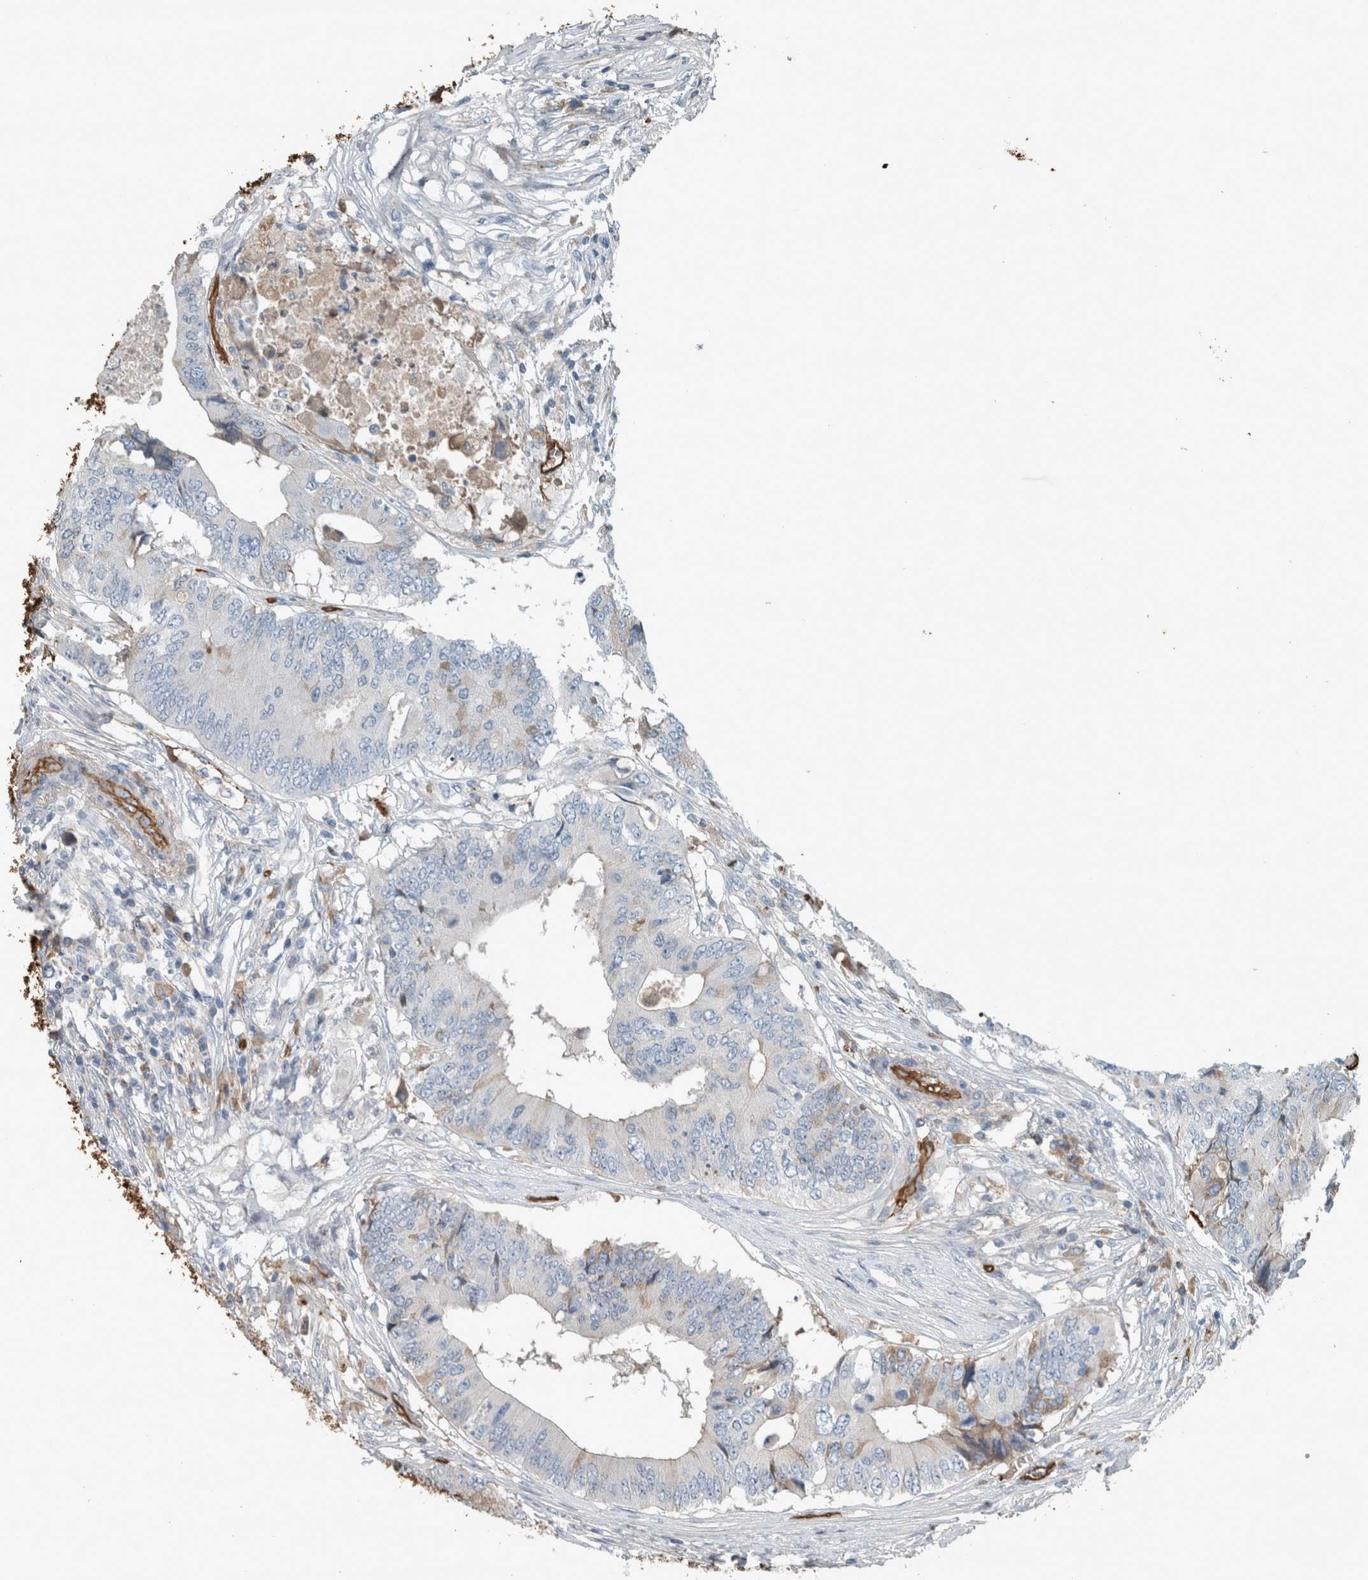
{"staining": {"intensity": "weak", "quantity": "<25%", "location": "cytoplasmic/membranous"}, "tissue": "colorectal cancer", "cell_type": "Tumor cells", "image_type": "cancer", "snomed": [{"axis": "morphology", "description": "Adenocarcinoma, NOS"}, {"axis": "topography", "description": "Colon"}], "caption": "Colorectal cancer (adenocarcinoma) was stained to show a protein in brown. There is no significant positivity in tumor cells.", "gene": "LBP", "patient": {"sex": "male", "age": 71}}